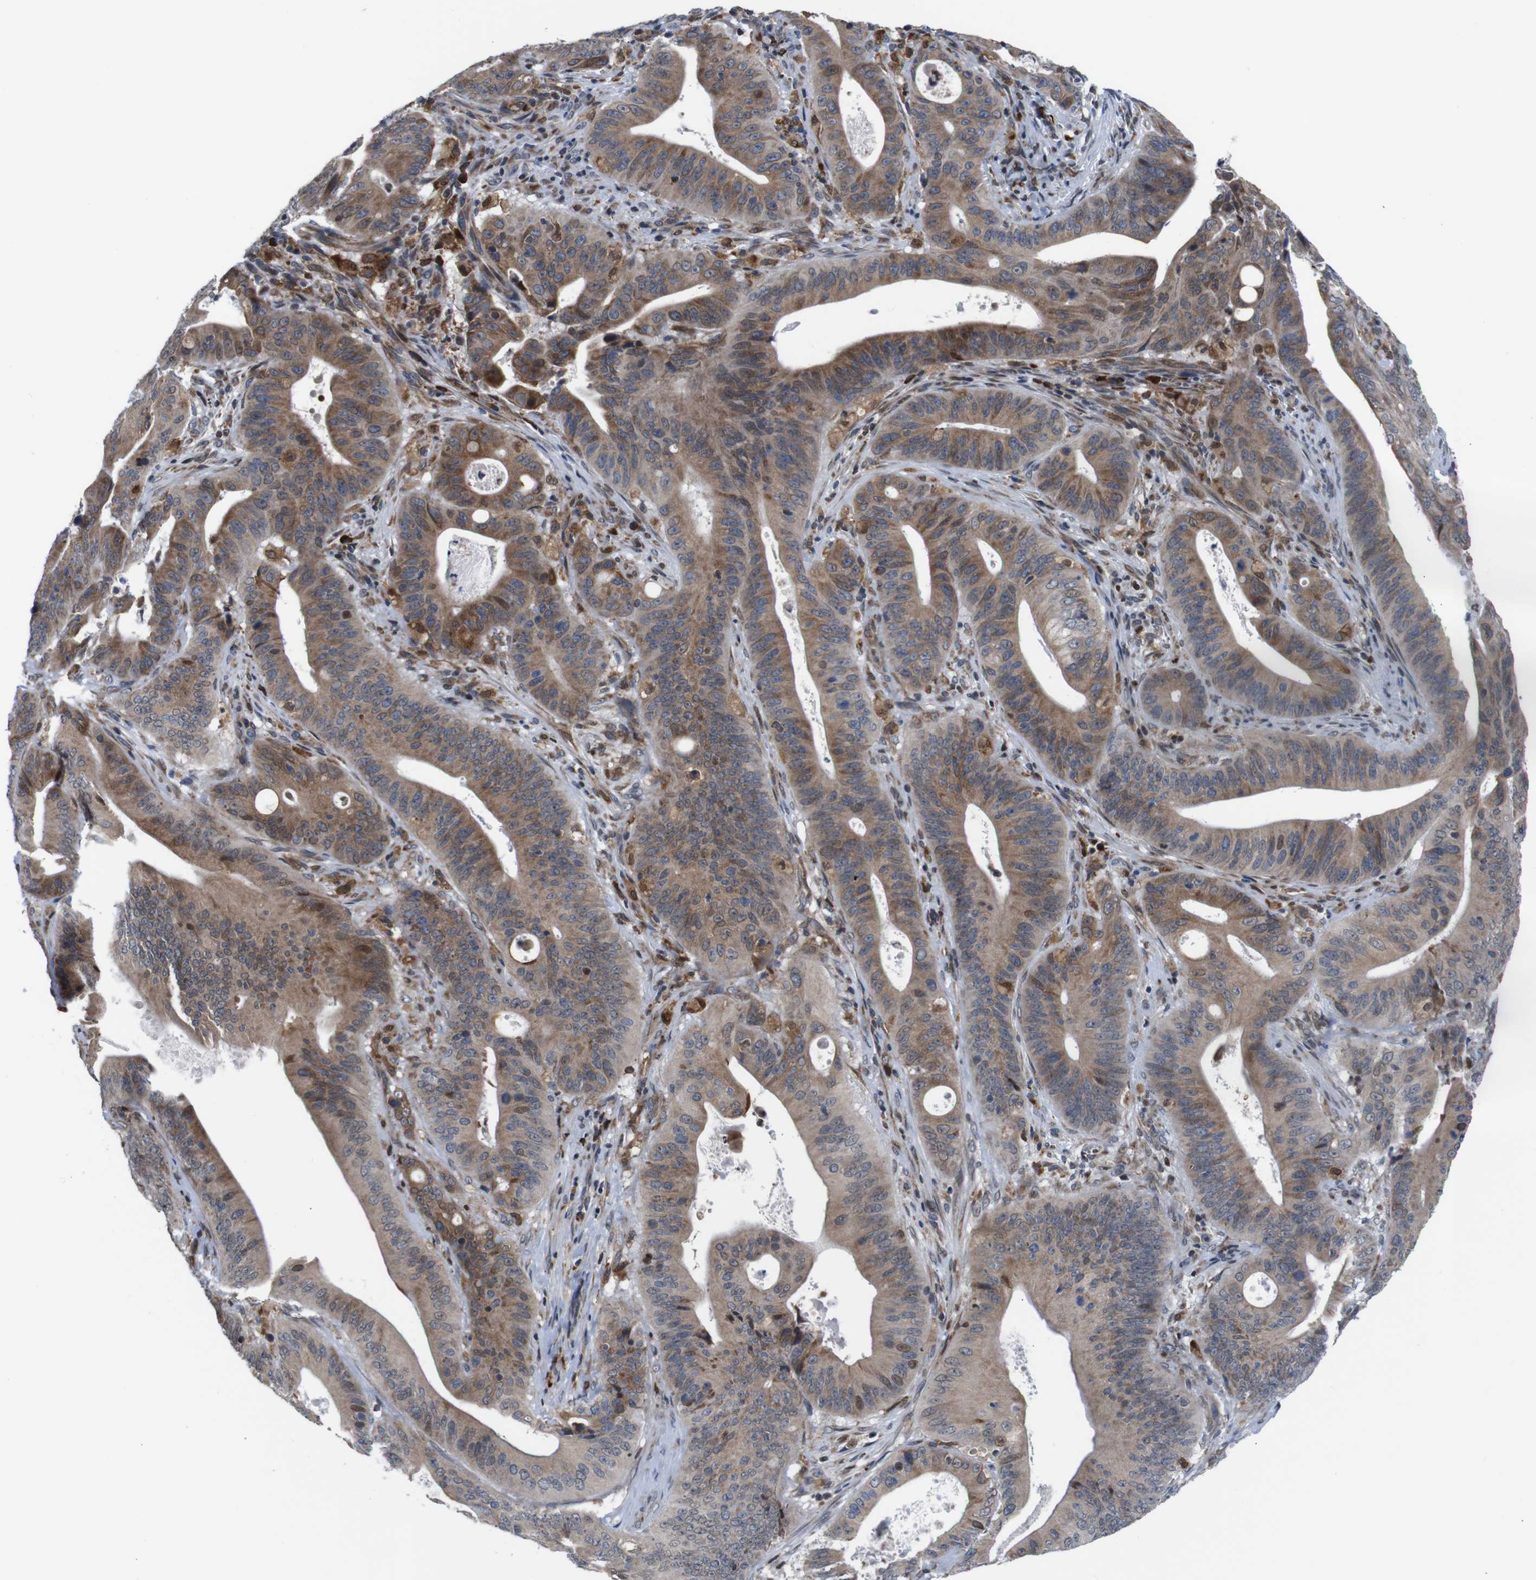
{"staining": {"intensity": "moderate", "quantity": ">75%", "location": "cytoplasmic/membranous"}, "tissue": "pancreatic cancer", "cell_type": "Tumor cells", "image_type": "cancer", "snomed": [{"axis": "morphology", "description": "Normal tissue, NOS"}, {"axis": "topography", "description": "Lymph node"}], "caption": "Pancreatic cancer stained for a protein reveals moderate cytoplasmic/membranous positivity in tumor cells.", "gene": "PTPN1", "patient": {"sex": "male", "age": 62}}